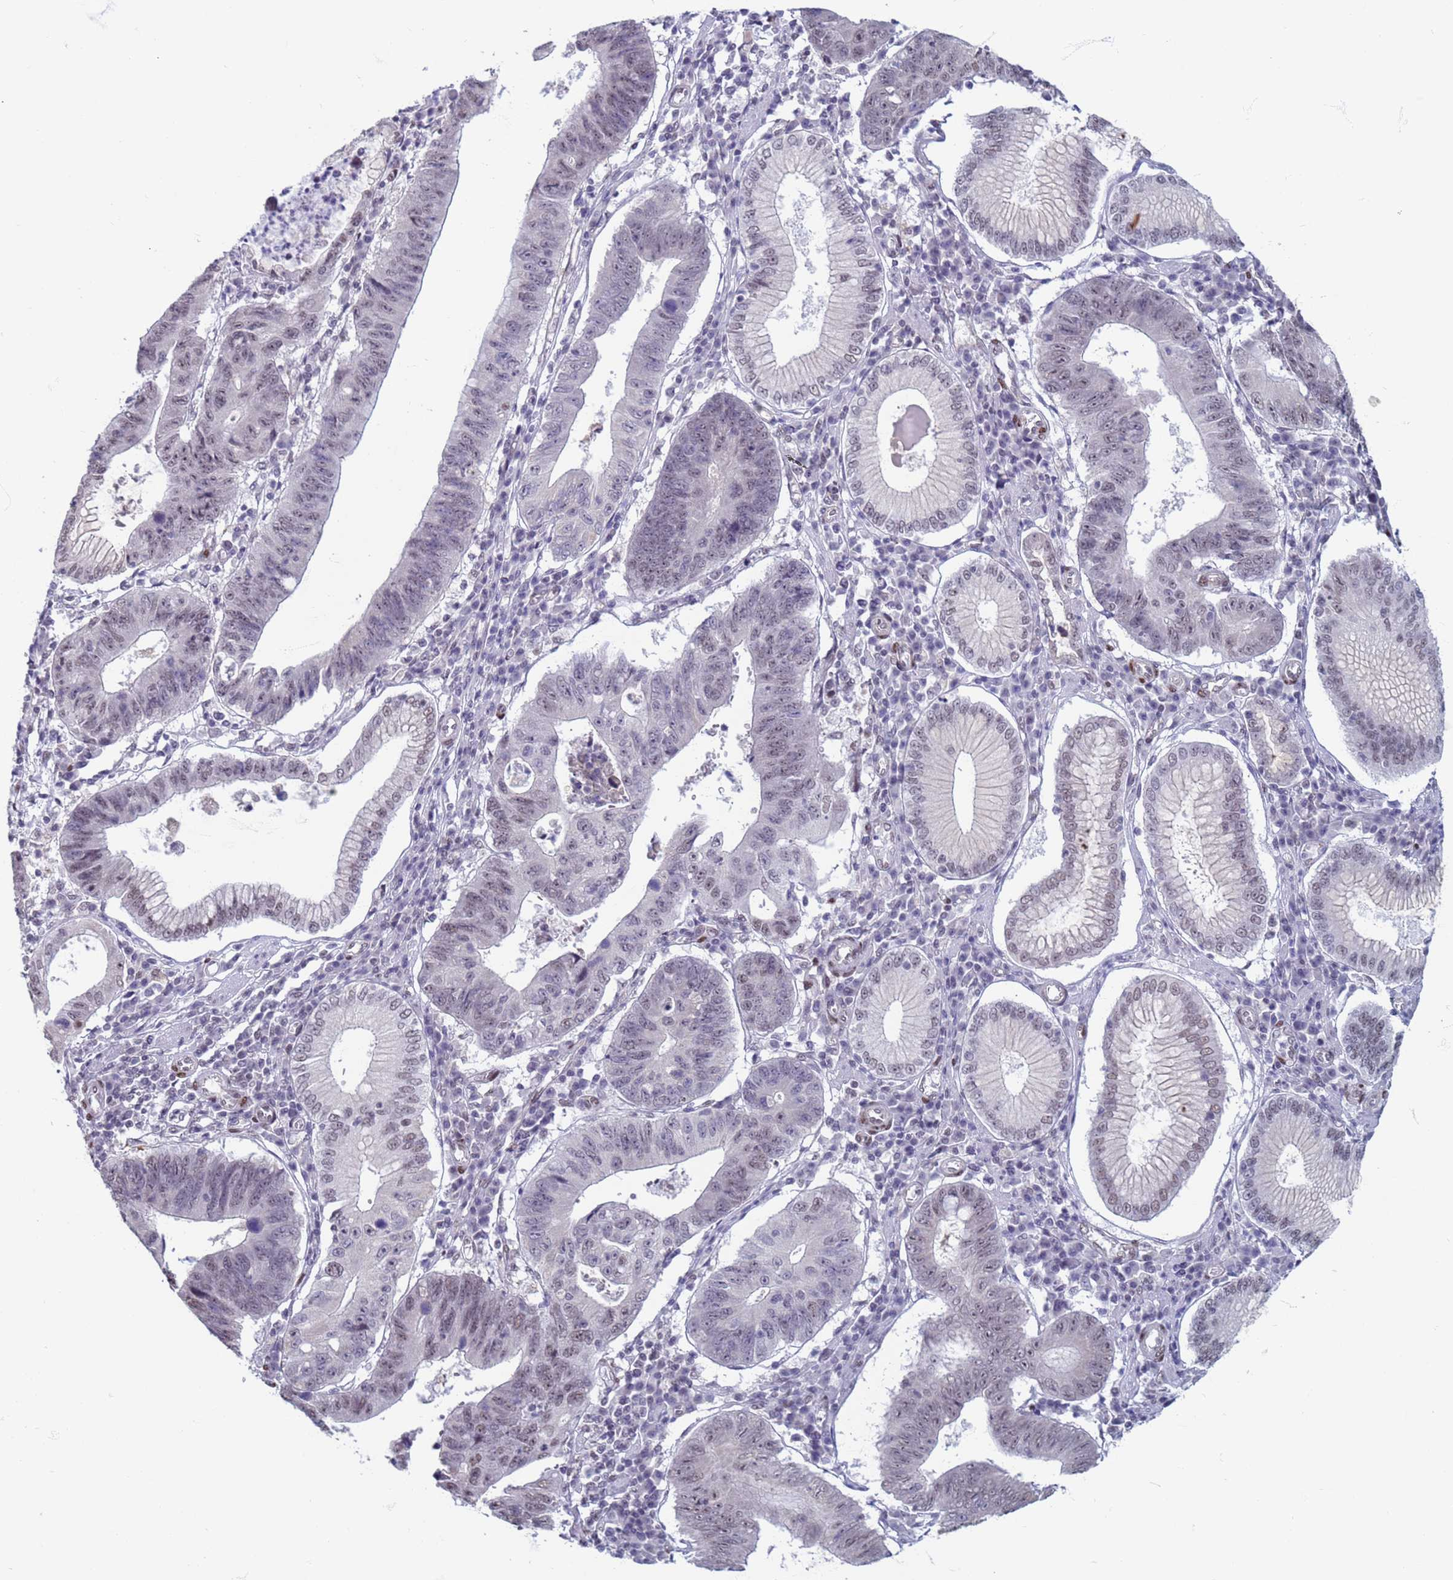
{"staining": {"intensity": "moderate", "quantity": "25%-75%", "location": "nuclear"}, "tissue": "stomach cancer", "cell_type": "Tumor cells", "image_type": "cancer", "snomed": [{"axis": "morphology", "description": "Adenocarcinoma, NOS"}, {"axis": "topography", "description": "Stomach"}], "caption": "Tumor cells demonstrate medium levels of moderate nuclear expression in approximately 25%-75% of cells in human stomach cancer. Immunohistochemistry (ihc) stains the protein in brown and the nuclei are stained blue.", "gene": "SAE1", "patient": {"sex": "male", "age": 59}}